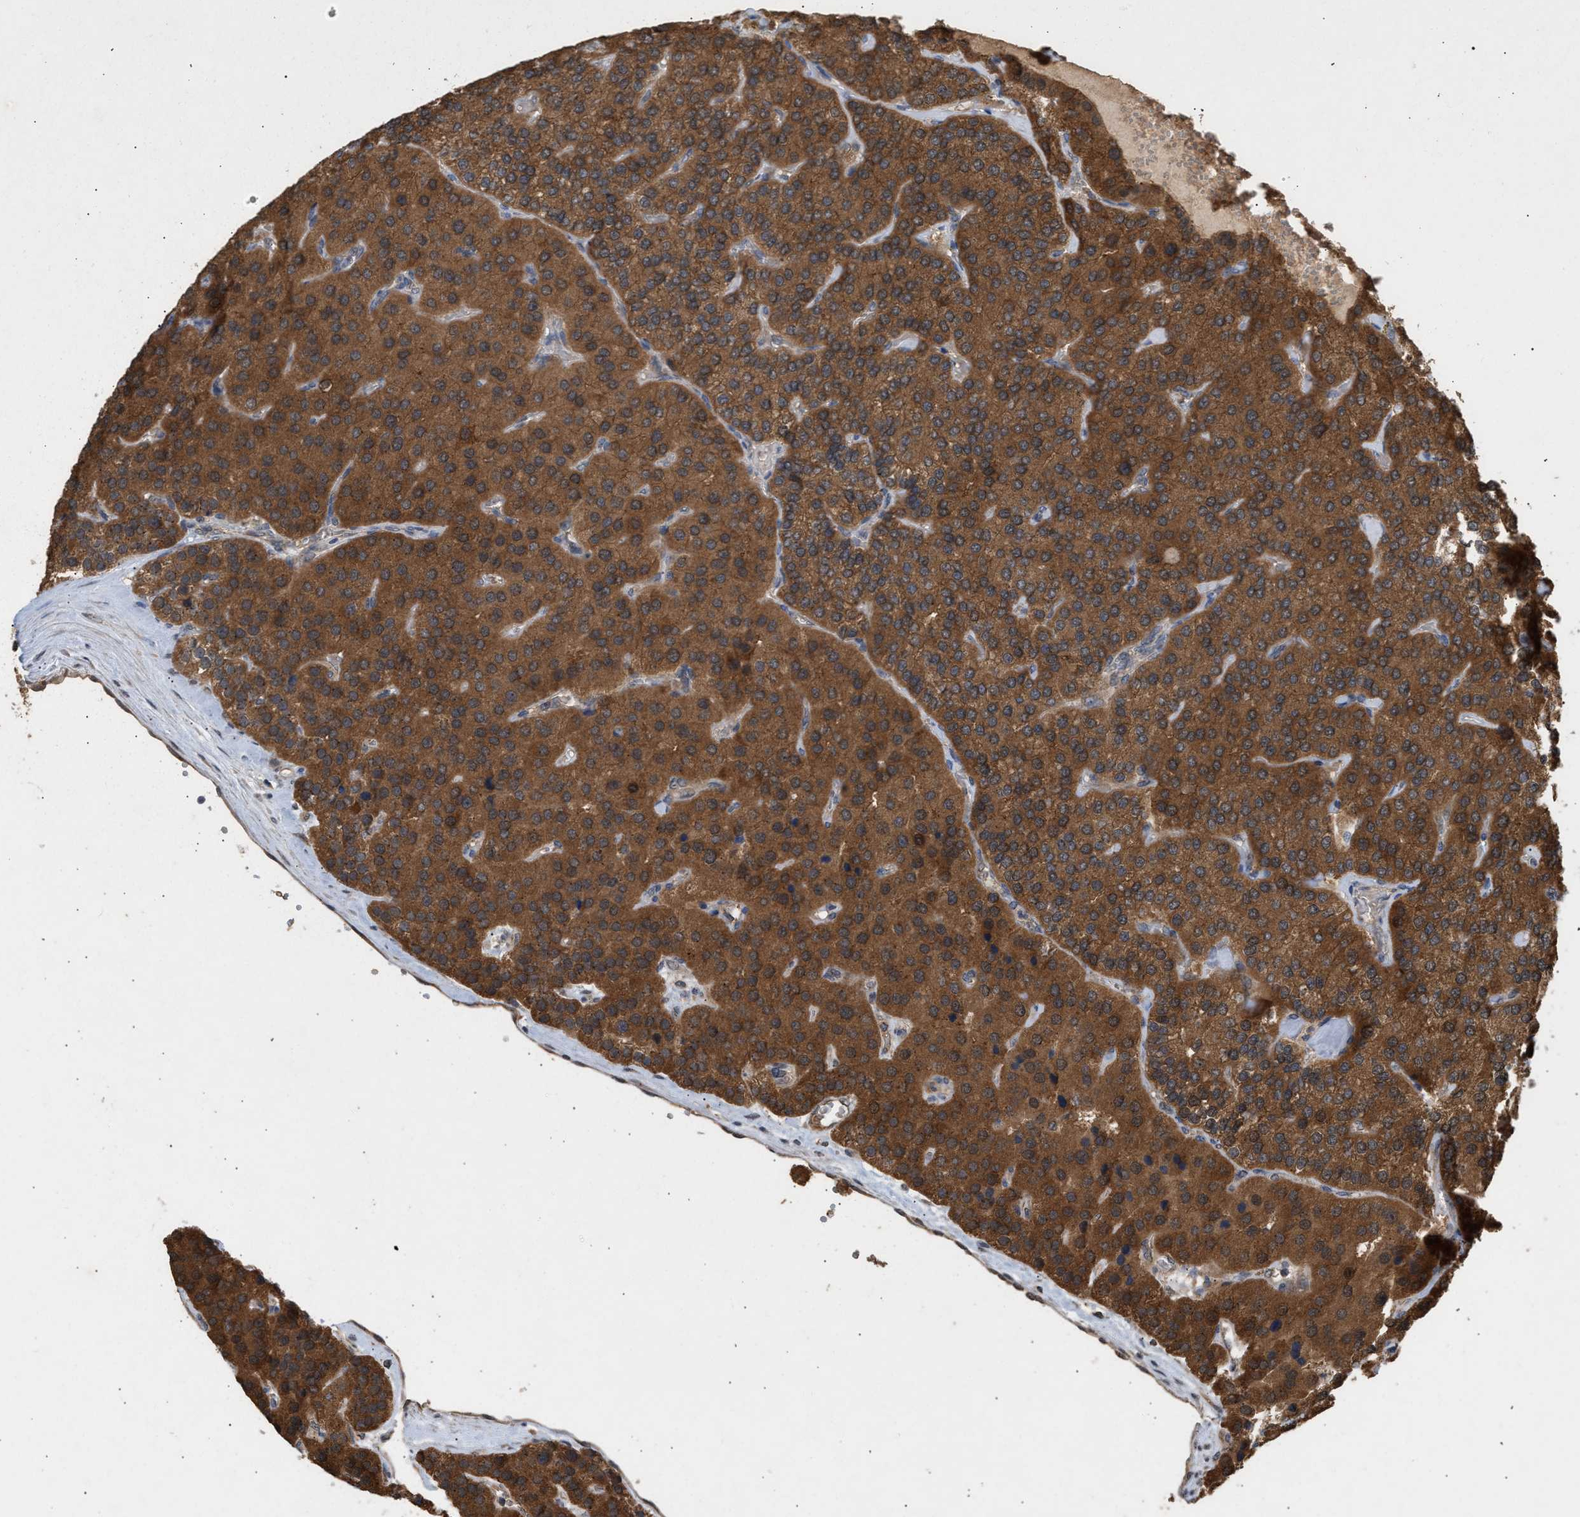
{"staining": {"intensity": "strong", "quantity": ">75%", "location": "cytoplasmic/membranous,nuclear"}, "tissue": "parathyroid gland", "cell_type": "Glandular cells", "image_type": "normal", "snomed": [{"axis": "morphology", "description": "Normal tissue, NOS"}, {"axis": "morphology", "description": "Adenoma, NOS"}, {"axis": "topography", "description": "Parathyroid gland"}], "caption": "Protein positivity by immunohistochemistry exhibits strong cytoplasmic/membranous,nuclear positivity in about >75% of glandular cells in normal parathyroid gland. The protein of interest is stained brown, and the nuclei are stained in blue (DAB IHC with brightfield microscopy, high magnification).", "gene": "FITM1", "patient": {"sex": "female", "age": 86}}